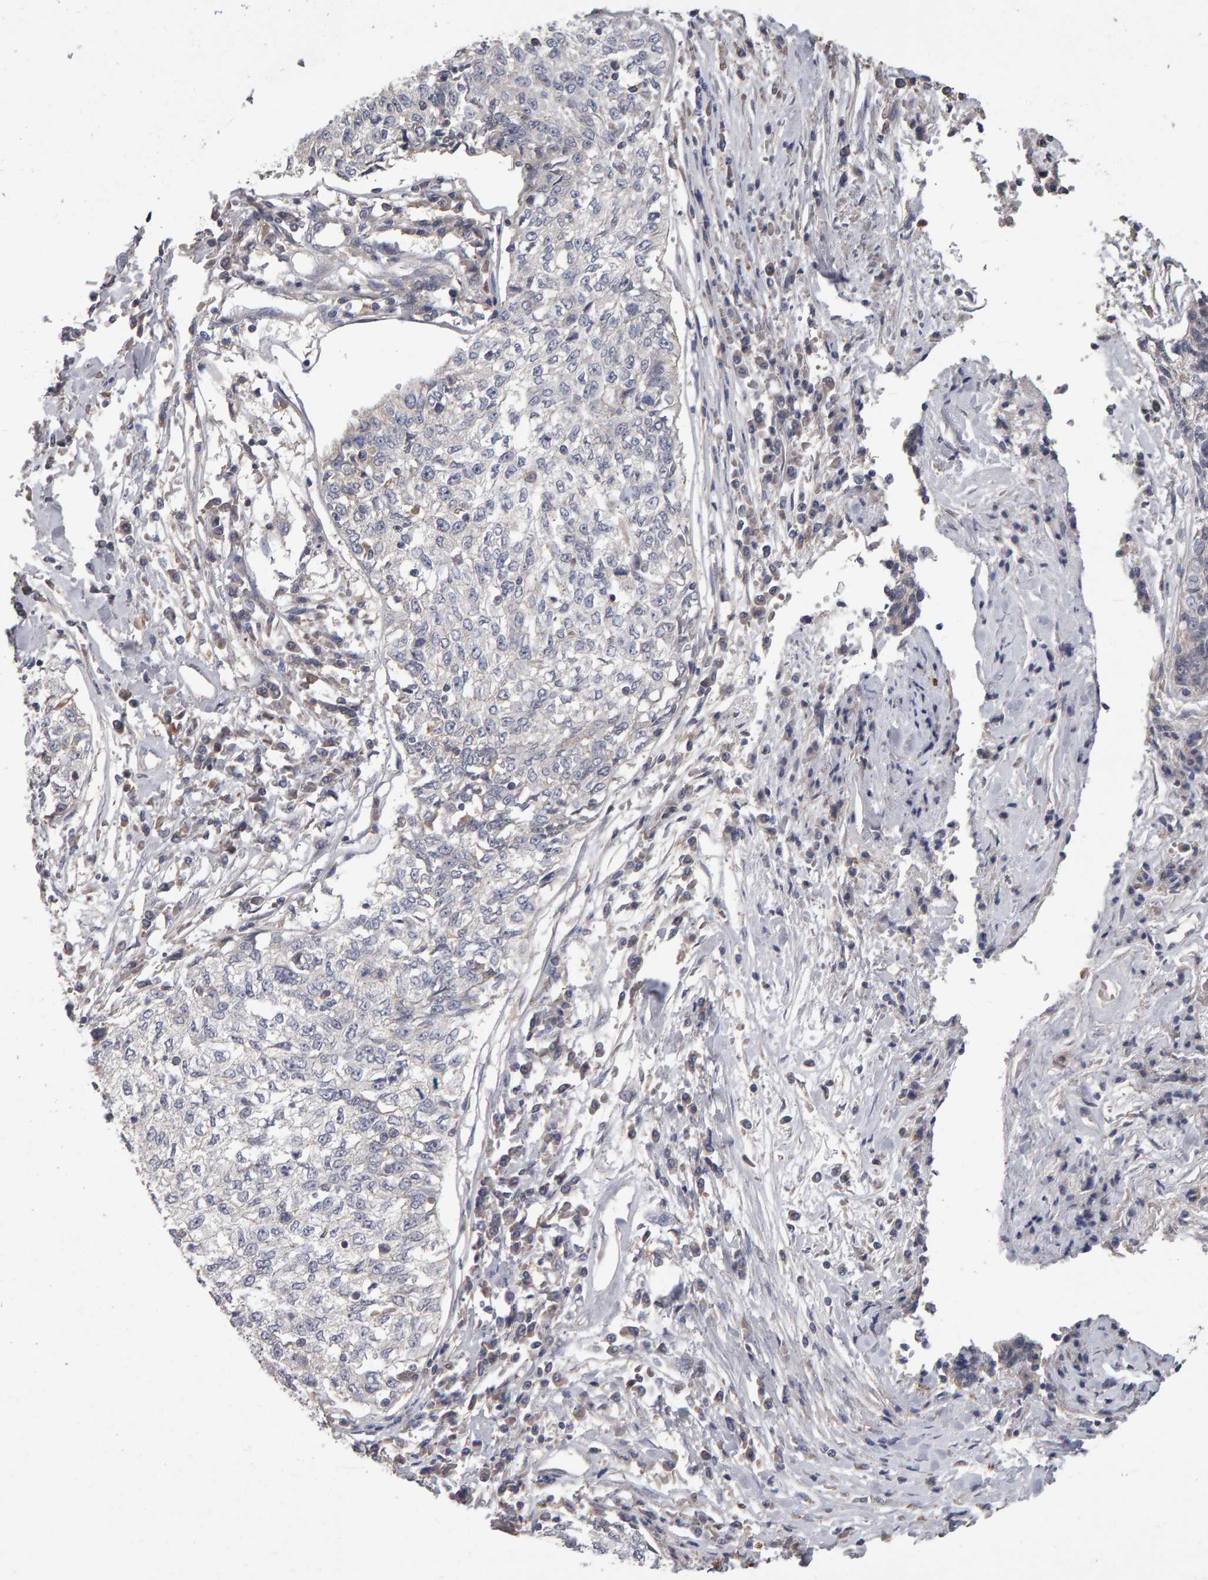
{"staining": {"intensity": "negative", "quantity": "none", "location": "none"}, "tissue": "cervical cancer", "cell_type": "Tumor cells", "image_type": "cancer", "snomed": [{"axis": "morphology", "description": "Squamous cell carcinoma, NOS"}, {"axis": "topography", "description": "Cervix"}], "caption": "This is an IHC image of cervical cancer (squamous cell carcinoma). There is no staining in tumor cells.", "gene": "PGS1", "patient": {"sex": "female", "age": 57}}